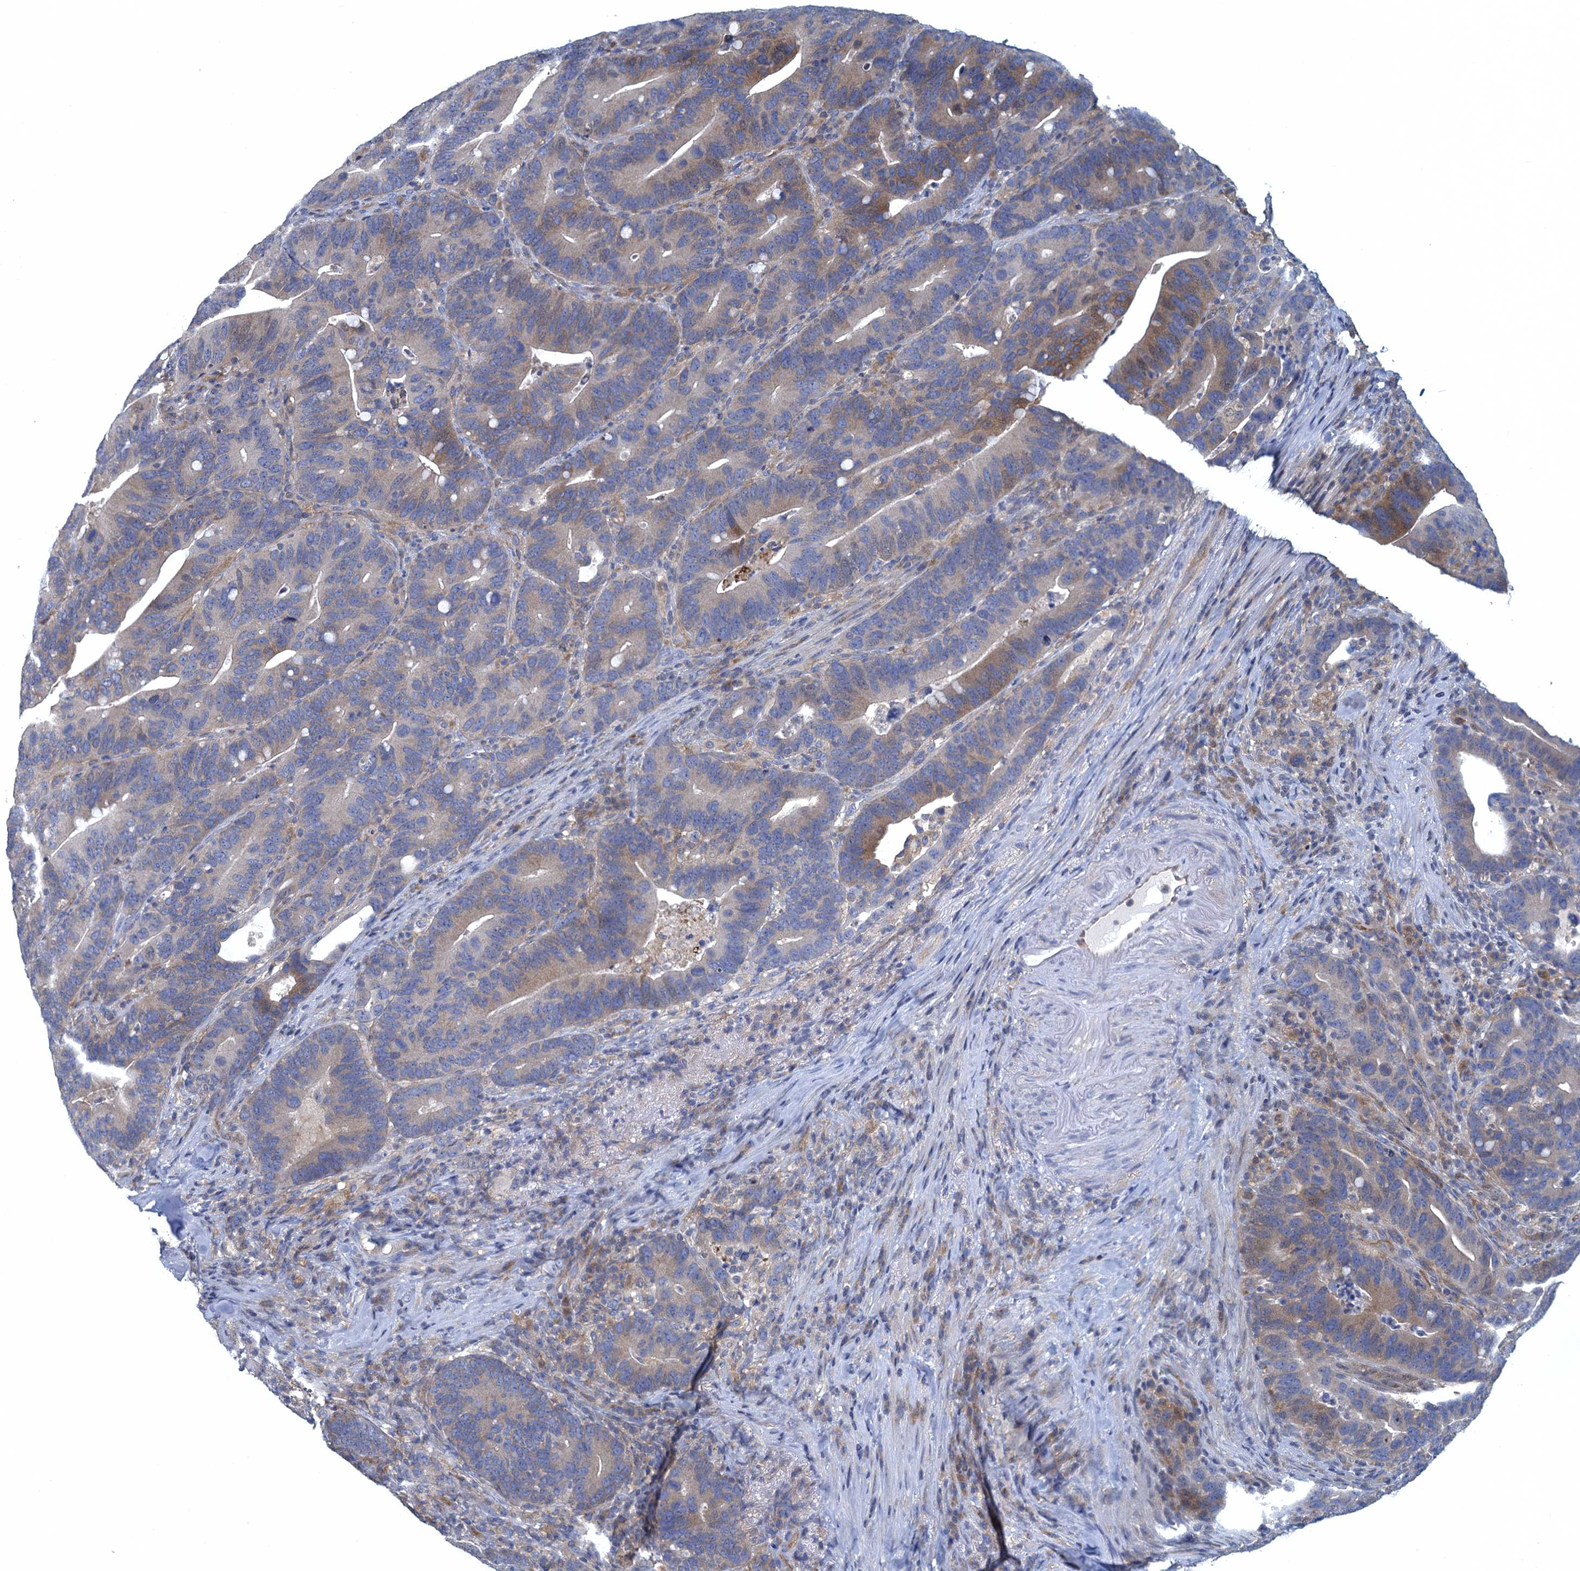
{"staining": {"intensity": "moderate", "quantity": "25%-75%", "location": "cytoplasmic/membranous"}, "tissue": "colorectal cancer", "cell_type": "Tumor cells", "image_type": "cancer", "snomed": [{"axis": "morphology", "description": "Adenocarcinoma, NOS"}, {"axis": "topography", "description": "Colon"}], "caption": "Moderate cytoplasmic/membranous protein staining is identified in about 25%-75% of tumor cells in adenocarcinoma (colorectal).", "gene": "NCKAP1L", "patient": {"sex": "female", "age": 66}}